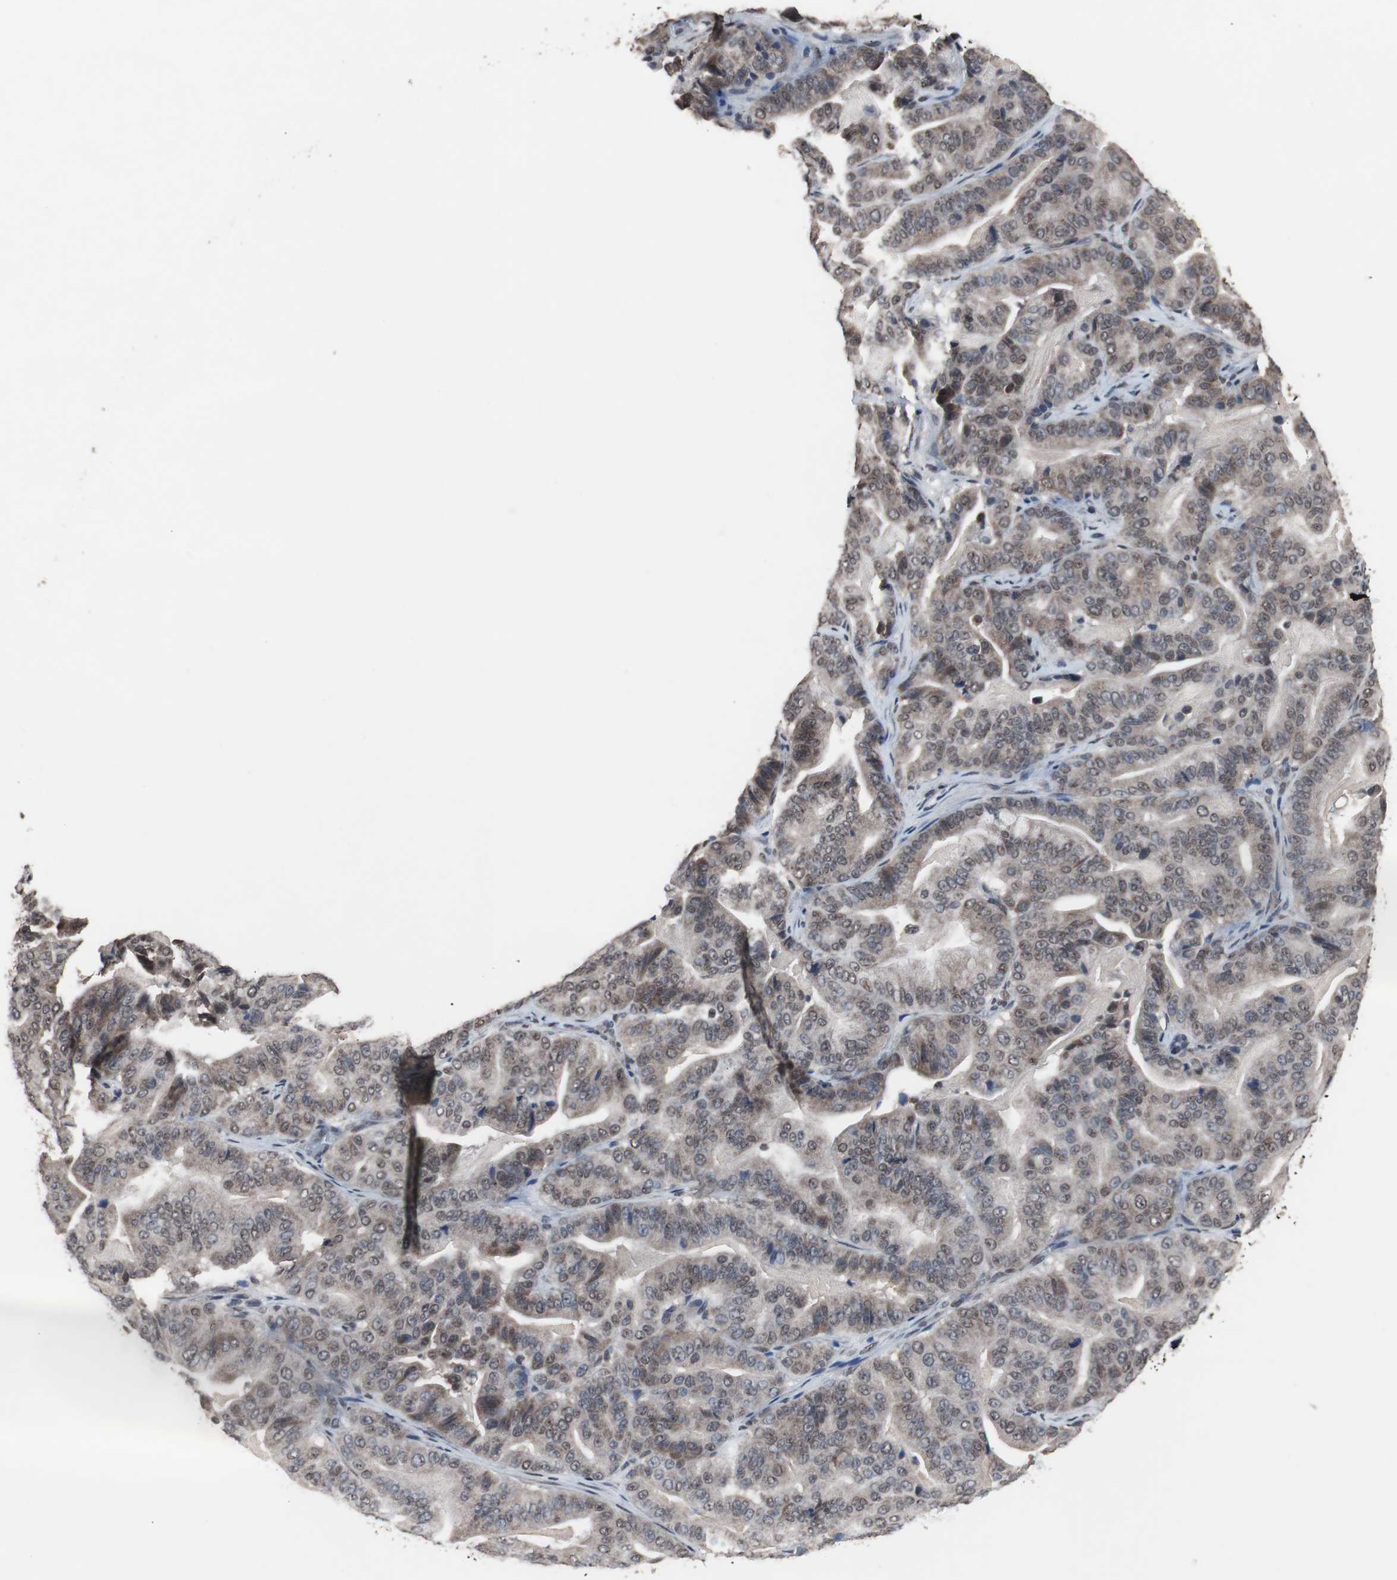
{"staining": {"intensity": "moderate", "quantity": "25%-75%", "location": "nuclear"}, "tissue": "pancreatic cancer", "cell_type": "Tumor cells", "image_type": "cancer", "snomed": [{"axis": "morphology", "description": "Adenocarcinoma, NOS"}, {"axis": "topography", "description": "Pancreas"}], "caption": "Human pancreatic cancer (adenocarcinoma) stained with a brown dye reveals moderate nuclear positive expression in approximately 25%-75% of tumor cells.", "gene": "MED27", "patient": {"sex": "male", "age": 63}}